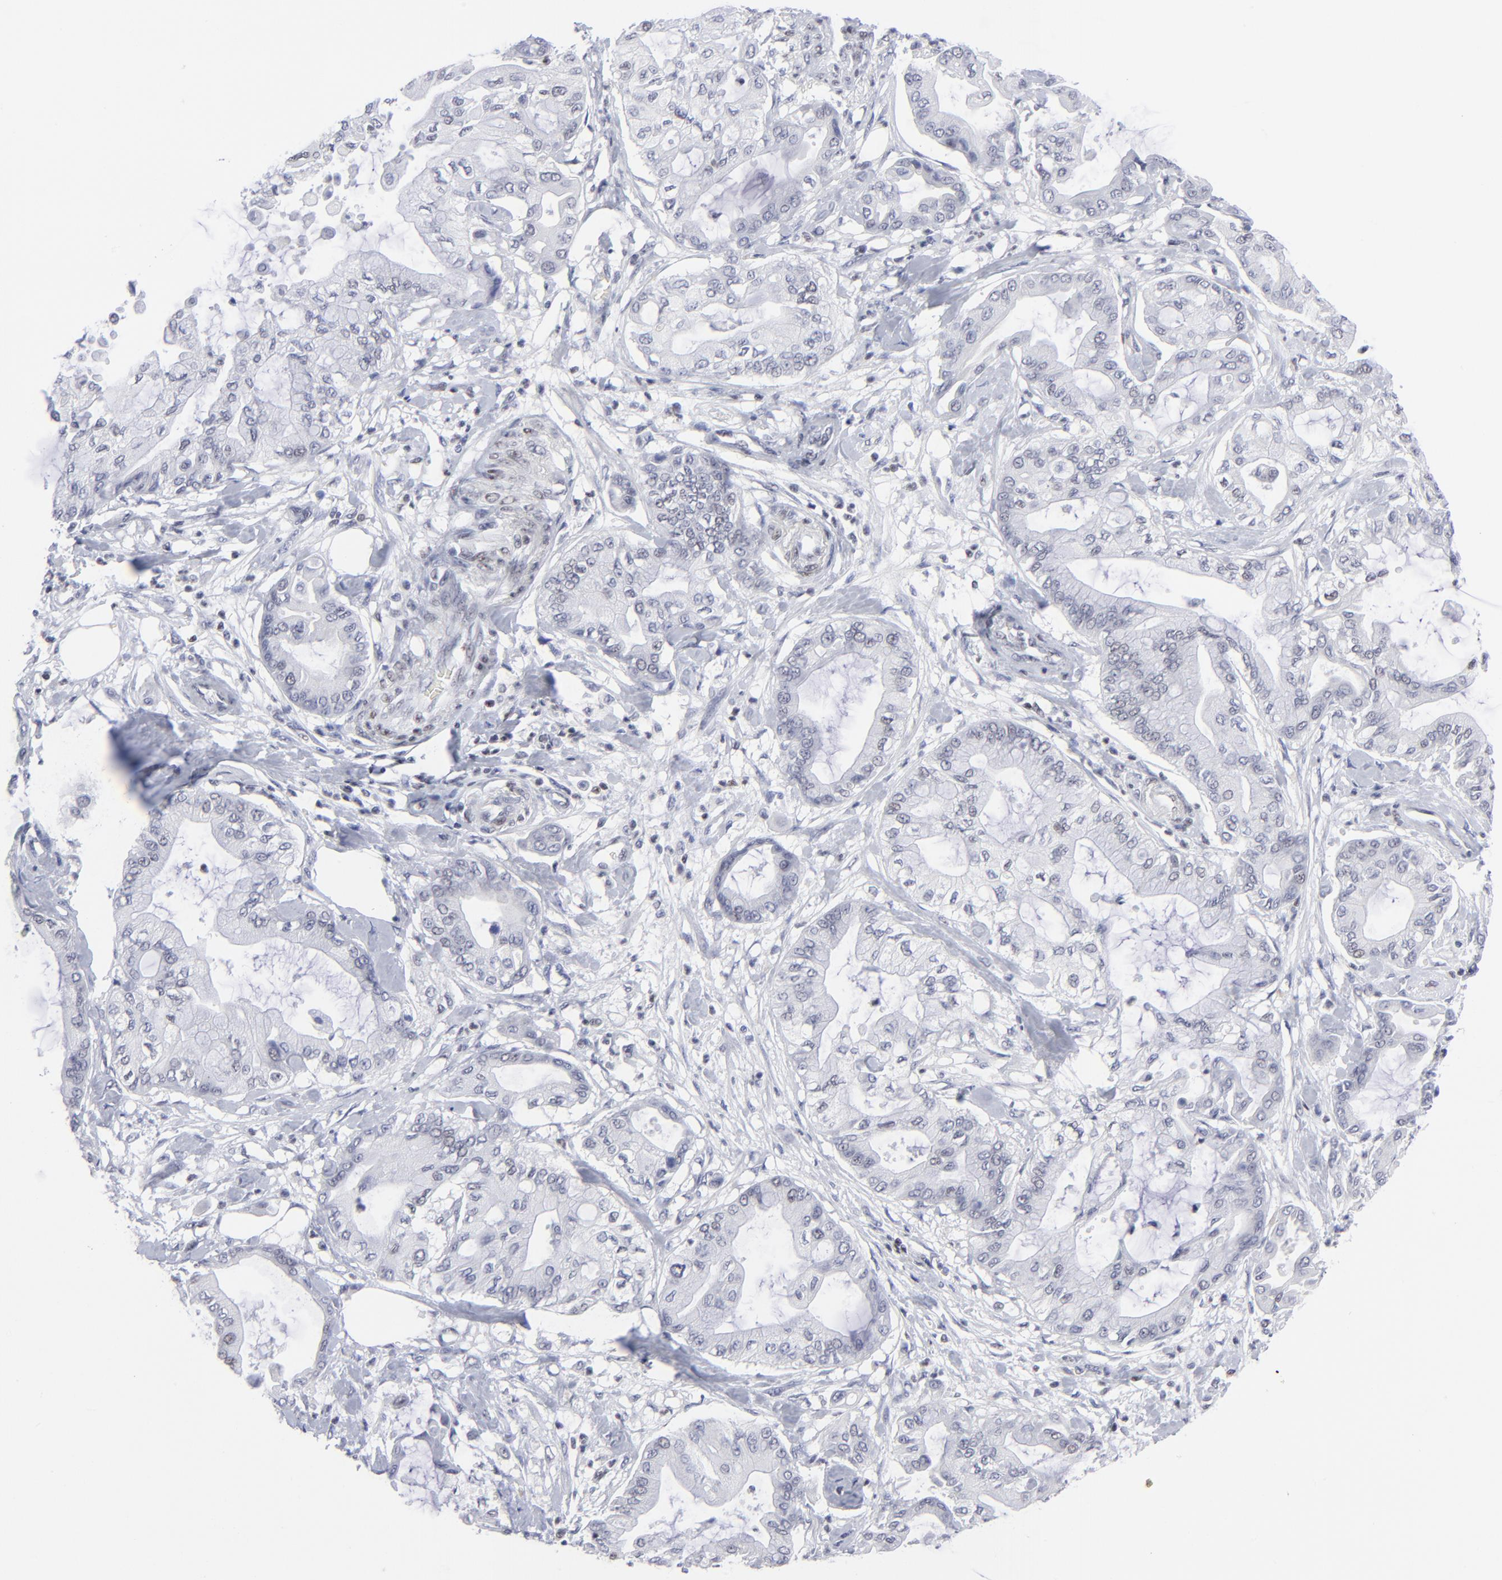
{"staining": {"intensity": "negative", "quantity": "none", "location": "none"}, "tissue": "pancreatic cancer", "cell_type": "Tumor cells", "image_type": "cancer", "snomed": [{"axis": "morphology", "description": "Adenocarcinoma, NOS"}, {"axis": "morphology", "description": "Adenocarcinoma, metastatic, NOS"}, {"axis": "topography", "description": "Lymph node"}, {"axis": "topography", "description": "Pancreas"}, {"axis": "topography", "description": "Duodenum"}], "caption": "The immunohistochemistry photomicrograph has no significant expression in tumor cells of pancreatic cancer tissue. (DAB IHC with hematoxylin counter stain).", "gene": "SP2", "patient": {"sex": "female", "age": 64}}